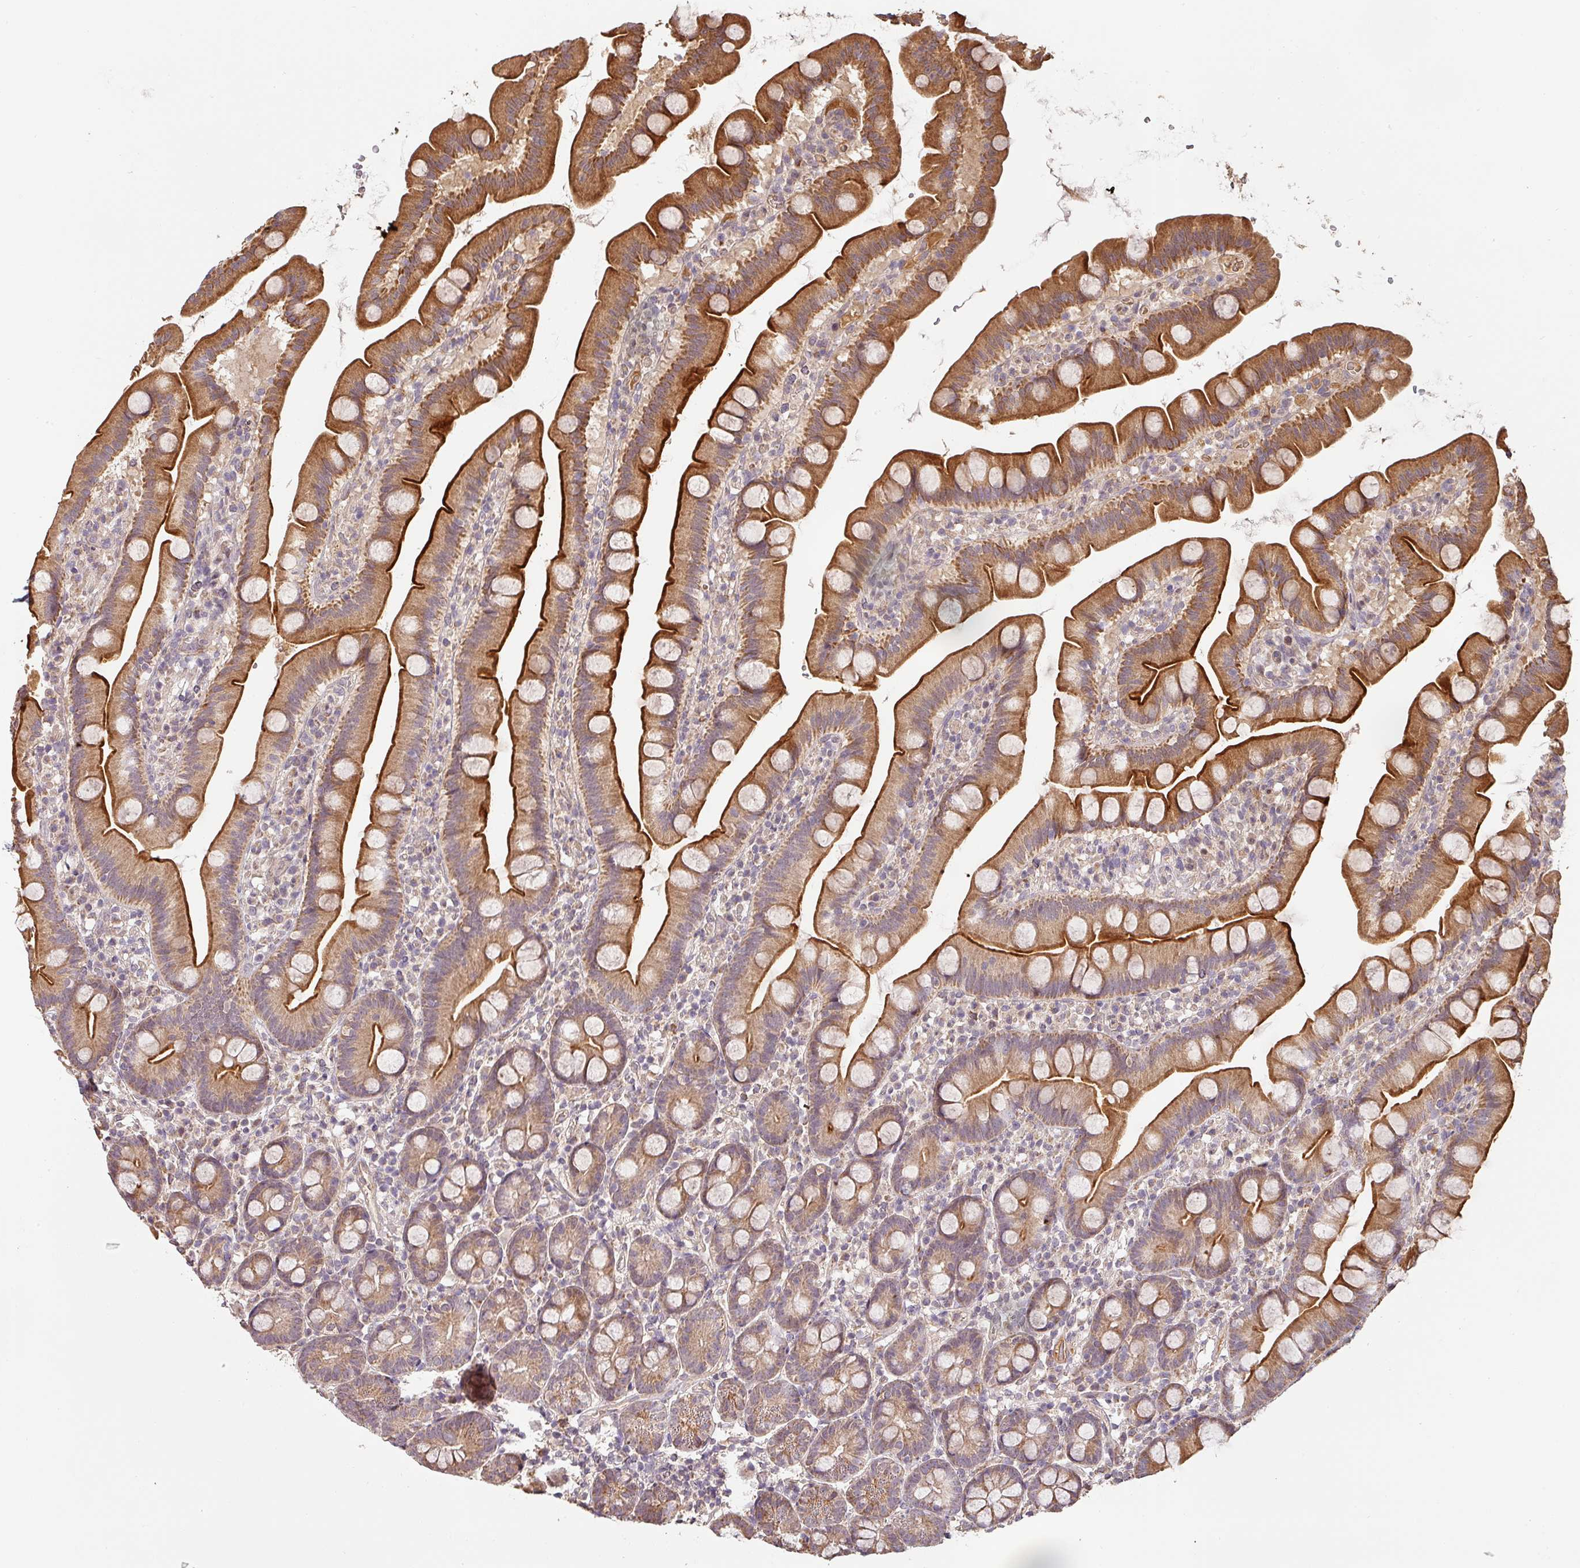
{"staining": {"intensity": "strong", "quantity": ">75%", "location": "cytoplasmic/membranous"}, "tissue": "small intestine", "cell_type": "Glandular cells", "image_type": "normal", "snomed": [{"axis": "morphology", "description": "Normal tissue, NOS"}, {"axis": "topography", "description": "Small intestine"}], "caption": "About >75% of glandular cells in unremarkable small intestine exhibit strong cytoplasmic/membranous protein staining as visualized by brown immunohistochemical staining.", "gene": "BPIFB3", "patient": {"sex": "female", "age": 68}}